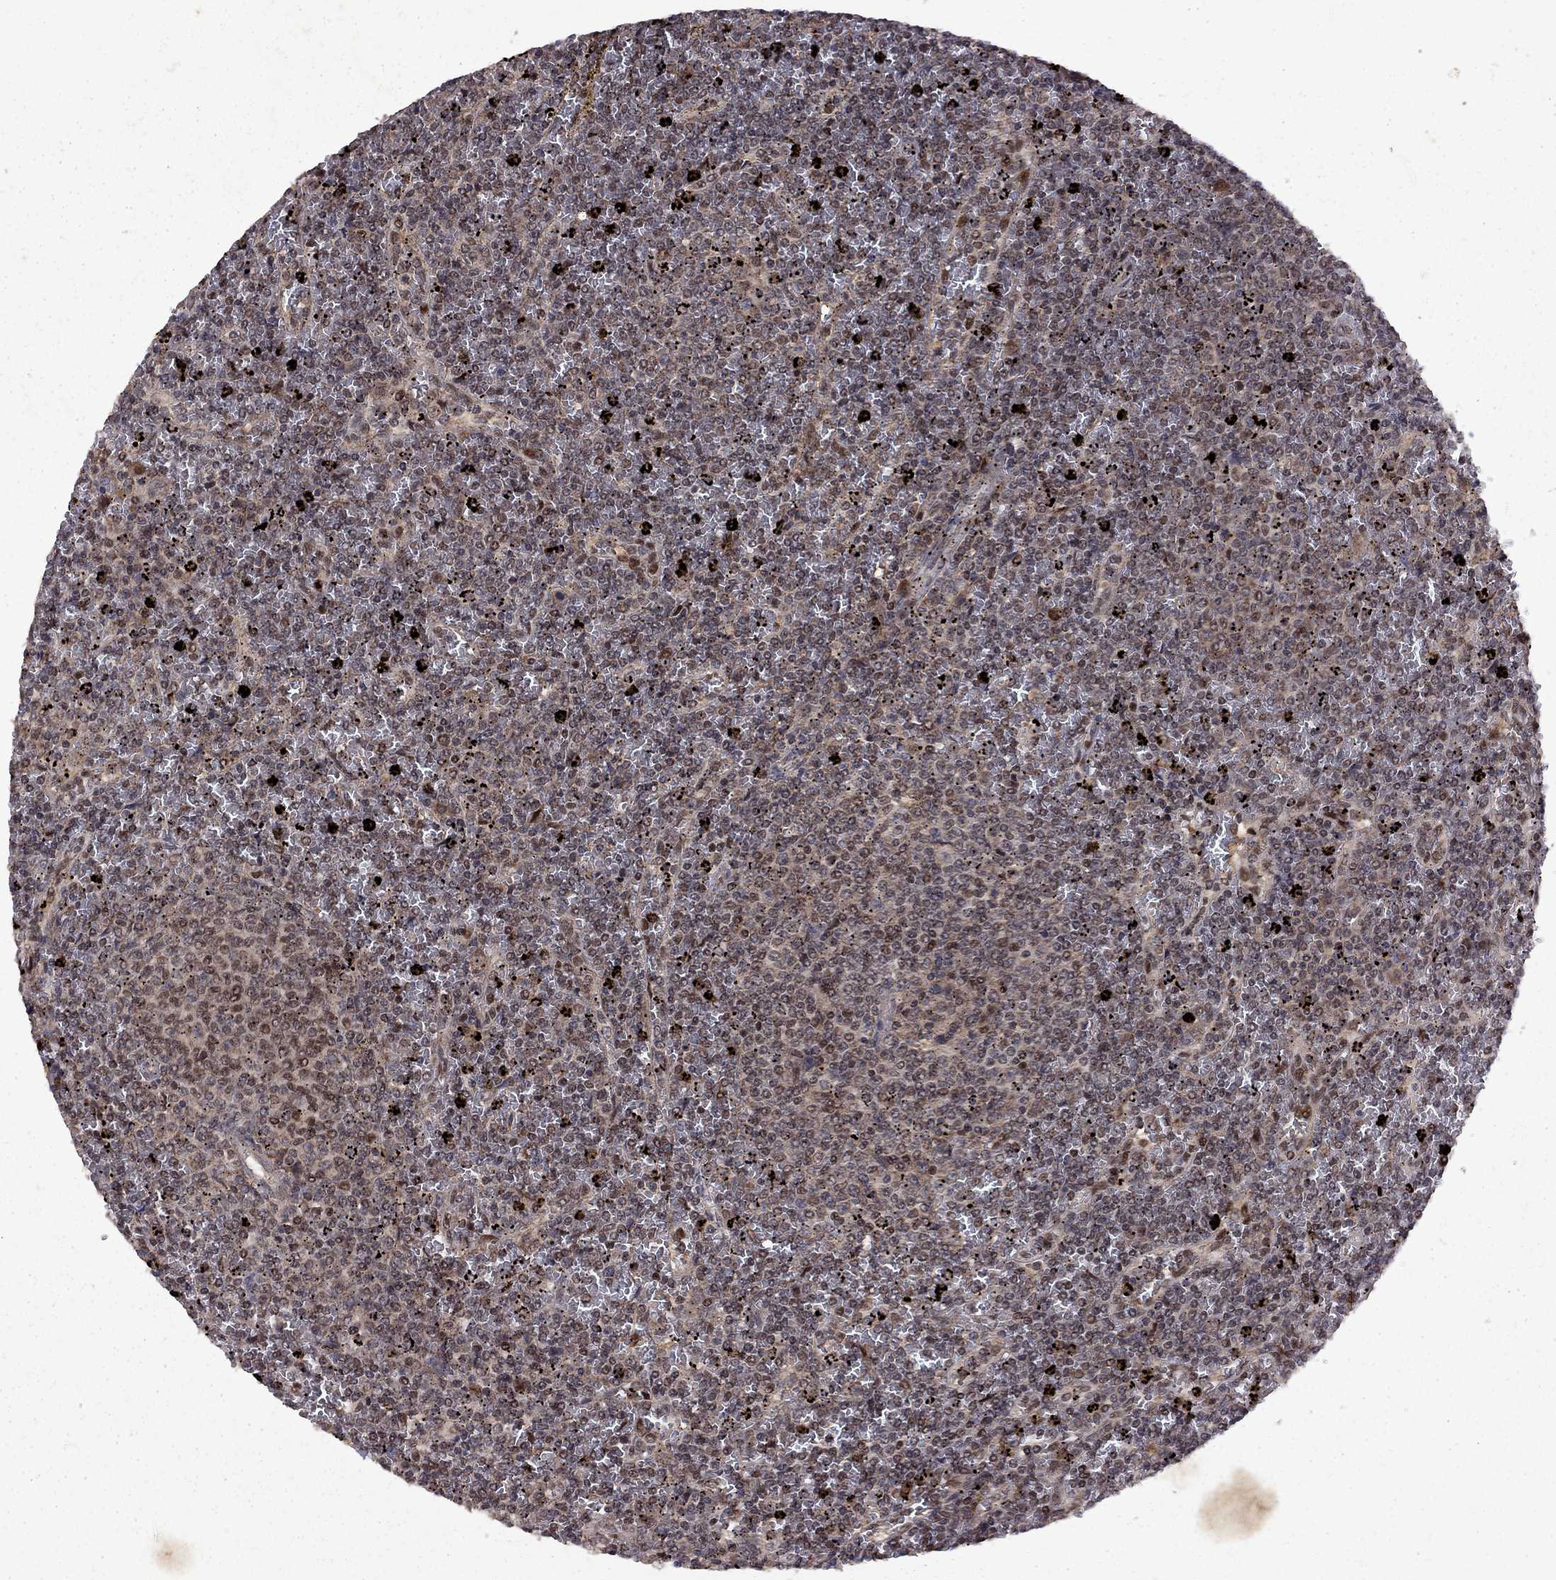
{"staining": {"intensity": "moderate", "quantity": "<25%", "location": "nuclear"}, "tissue": "lymphoma", "cell_type": "Tumor cells", "image_type": "cancer", "snomed": [{"axis": "morphology", "description": "Malignant lymphoma, non-Hodgkin's type, Low grade"}, {"axis": "topography", "description": "Spleen"}], "caption": "Protein expression analysis of human lymphoma reveals moderate nuclear staining in approximately <25% of tumor cells. The staining was performed using DAB, with brown indicating positive protein expression. Nuclei are stained blue with hematoxylin.", "gene": "IPP", "patient": {"sex": "female", "age": 77}}